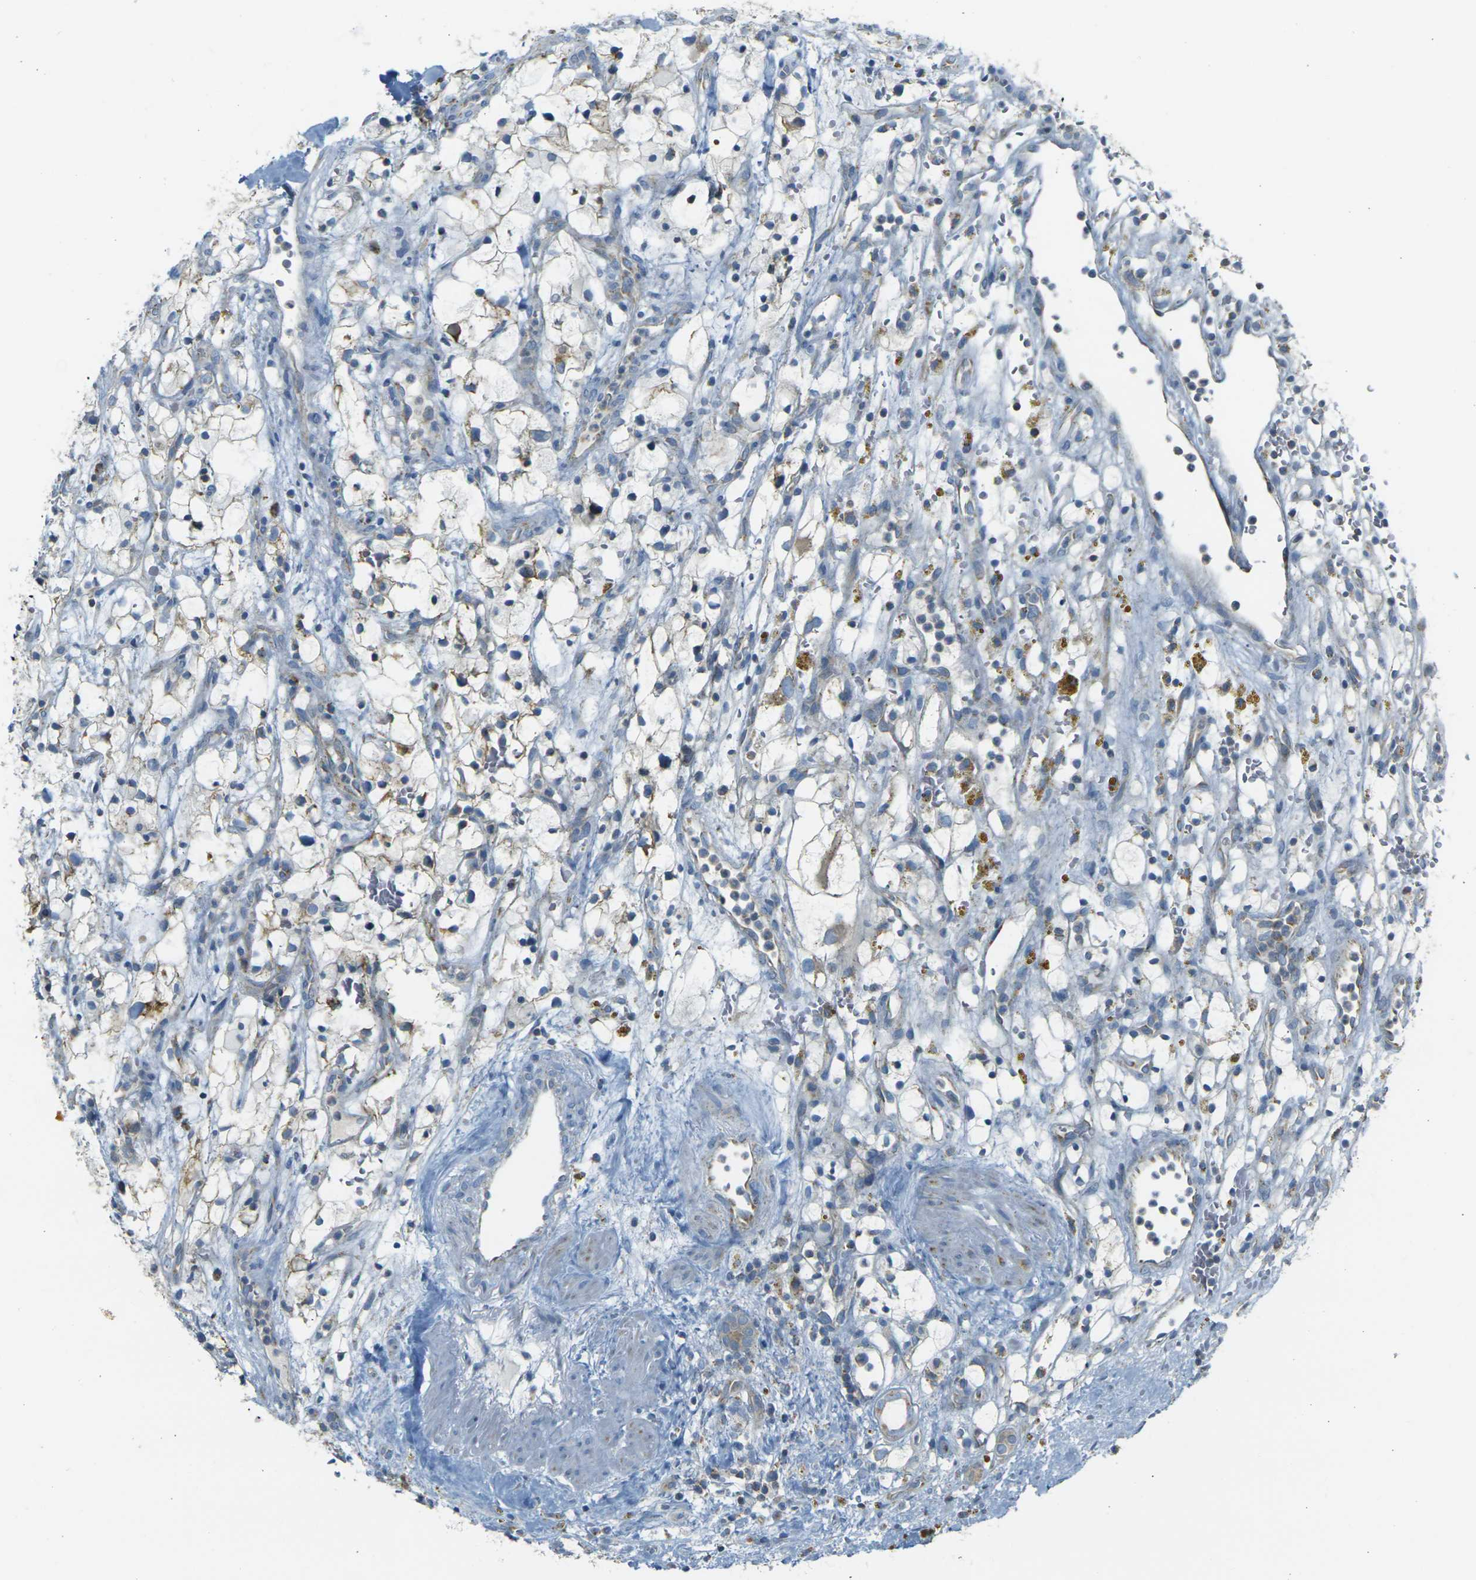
{"staining": {"intensity": "negative", "quantity": "none", "location": "none"}, "tissue": "renal cancer", "cell_type": "Tumor cells", "image_type": "cancer", "snomed": [{"axis": "morphology", "description": "Adenocarcinoma, NOS"}, {"axis": "topography", "description": "Kidney"}], "caption": "There is no significant expression in tumor cells of renal cancer (adenocarcinoma). The staining is performed using DAB brown chromogen with nuclei counter-stained in using hematoxylin.", "gene": "PARD6B", "patient": {"sex": "female", "age": 60}}